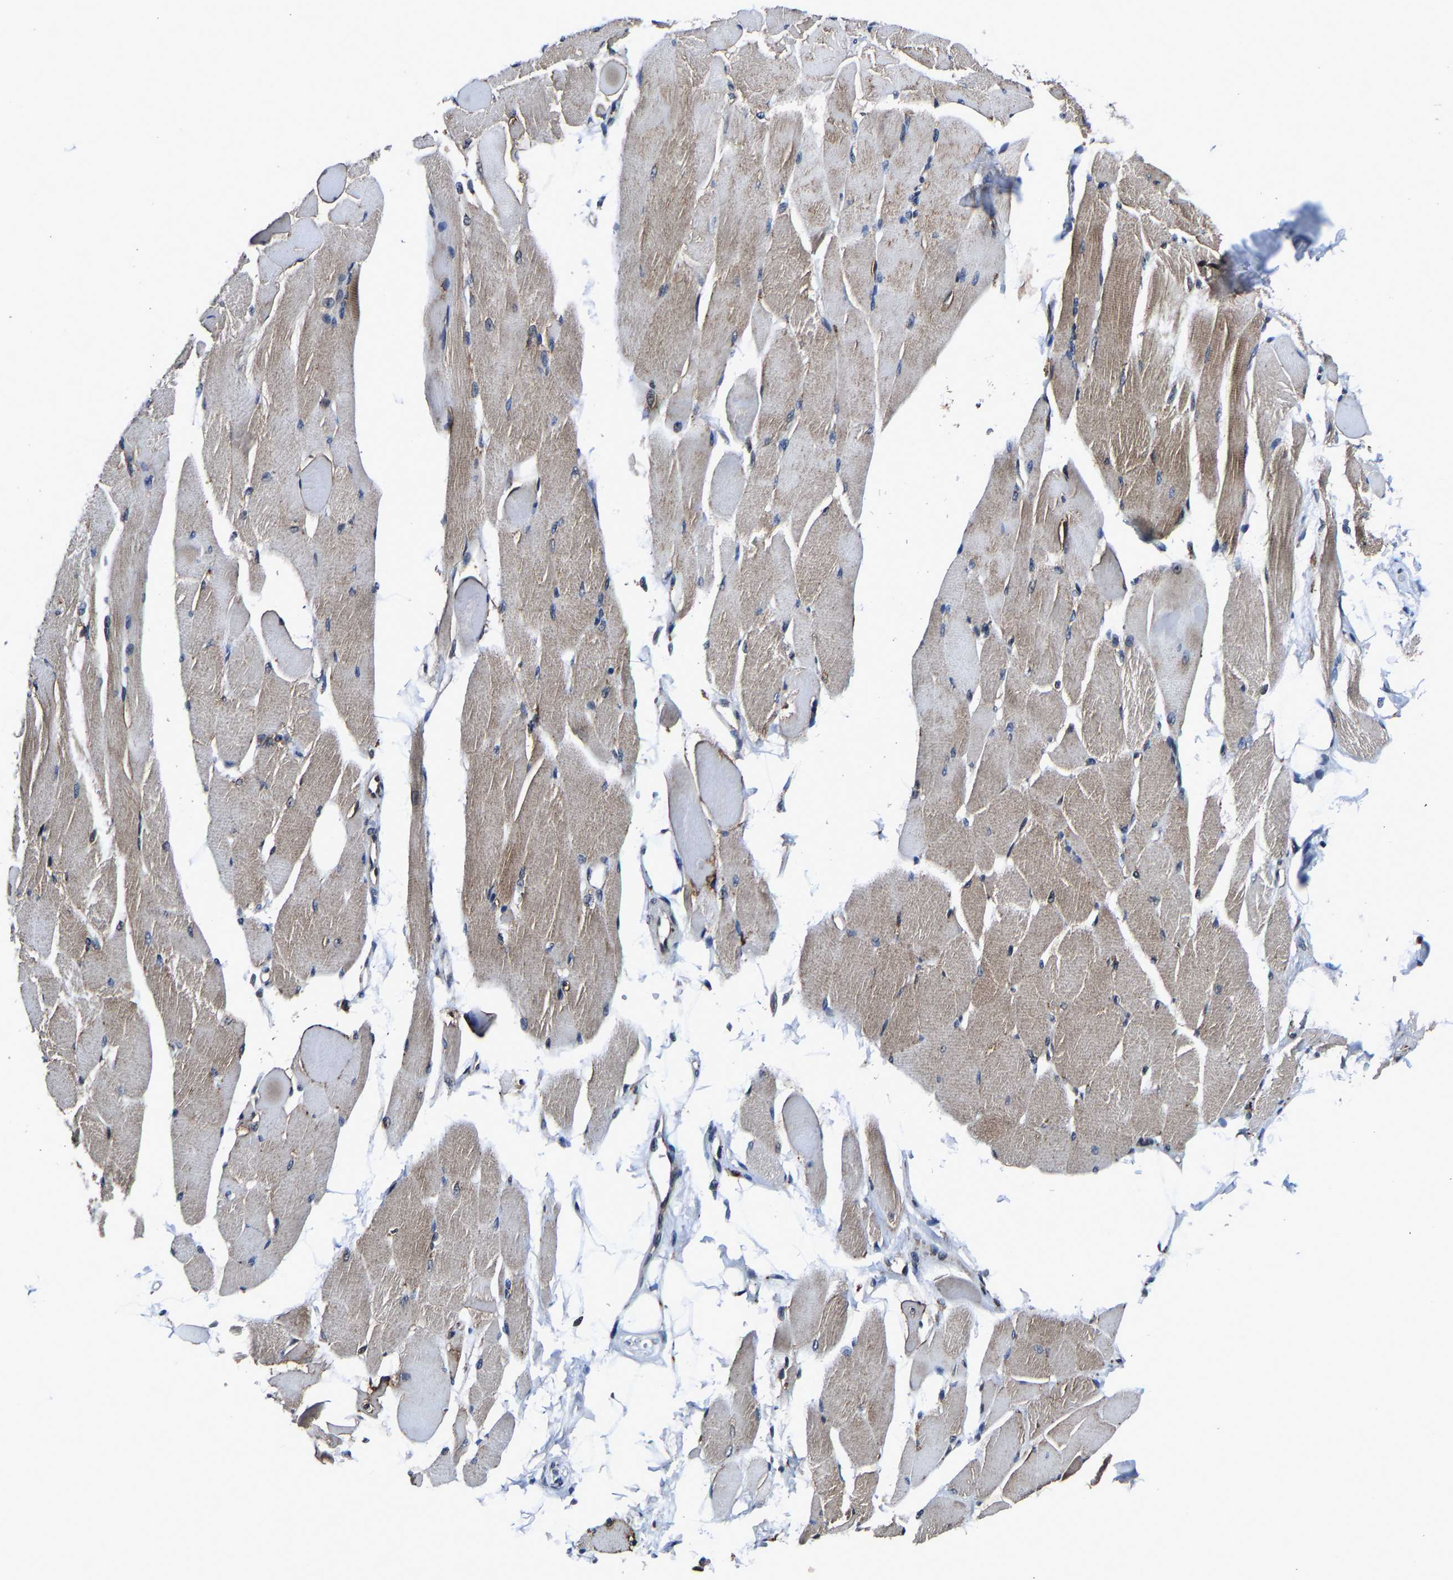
{"staining": {"intensity": "weak", "quantity": "25%-75%", "location": "cytoplasmic/membranous"}, "tissue": "skeletal muscle", "cell_type": "Myocytes", "image_type": "normal", "snomed": [{"axis": "morphology", "description": "Normal tissue, NOS"}, {"axis": "topography", "description": "Skeletal muscle"}, {"axis": "topography", "description": "Peripheral nerve tissue"}], "caption": "Normal skeletal muscle was stained to show a protein in brown. There is low levels of weak cytoplasmic/membranous positivity in approximately 25%-75% of myocytes. (IHC, brightfield microscopy, high magnification).", "gene": "ZCCHC7", "patient": {"sex": "female", "age": 84}}